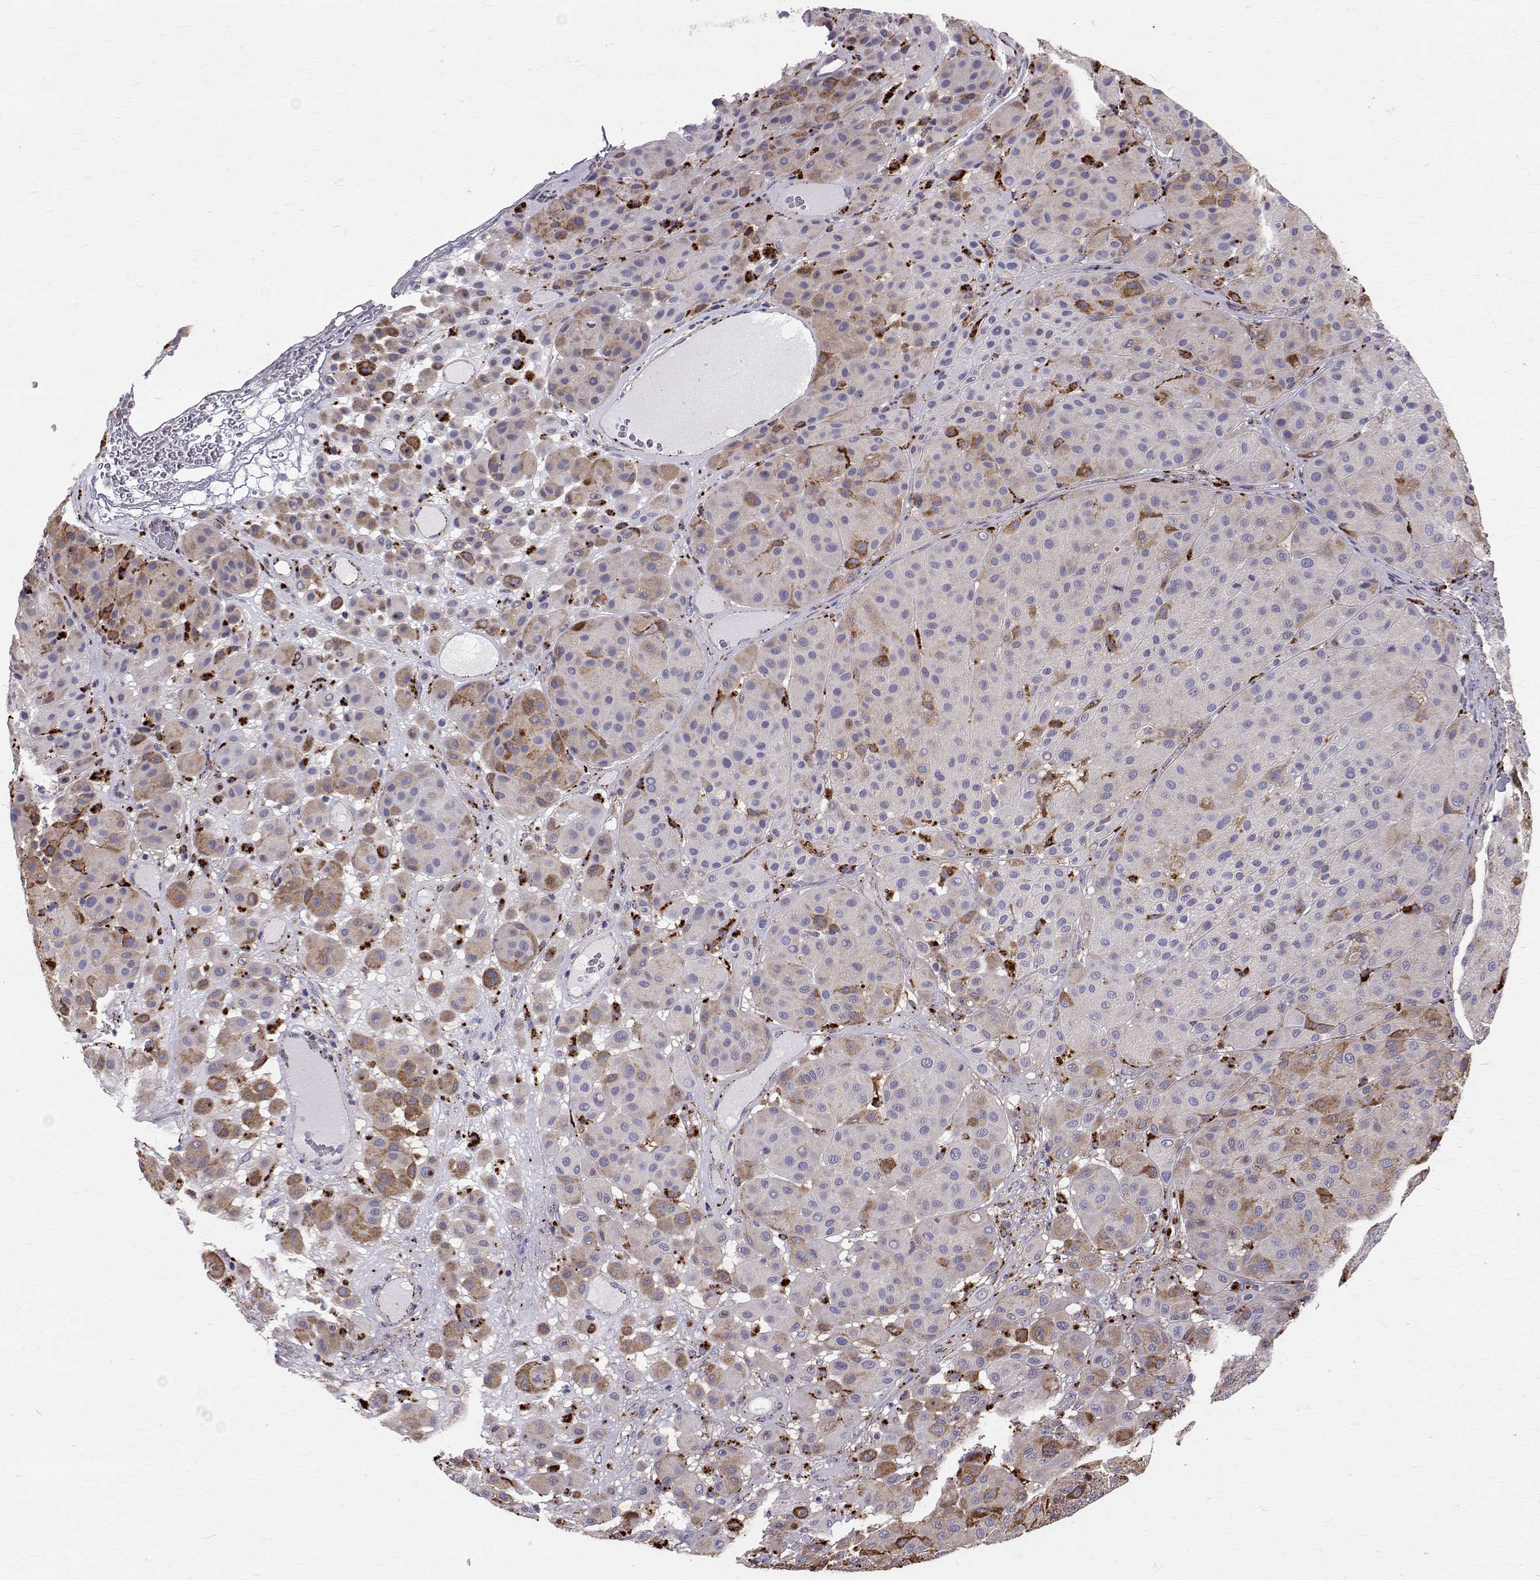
{"staining": {"intensity": "moderate", "quantity": "25%-75%", "location": "cytoplasmic/membranous"}, "tissue": "melanoma", "cell_type": "Tumor cells", "image_type": "cancer", "snomed": [{"axis": "morphology", "description": "Malignant melanoma, Metastatic site"}, {"axis": "topography", "description": "Smooth muscle"}], "caption": "Immunohistochemical staining of malignant melanoma (metastatic site) exhibits medium levels of moderate cytoplasmic/membranous protein positivity in about 25%-75% of tumor cells.", "gene": "TPP1", "patient": {"sex": "male", "age": 41}}